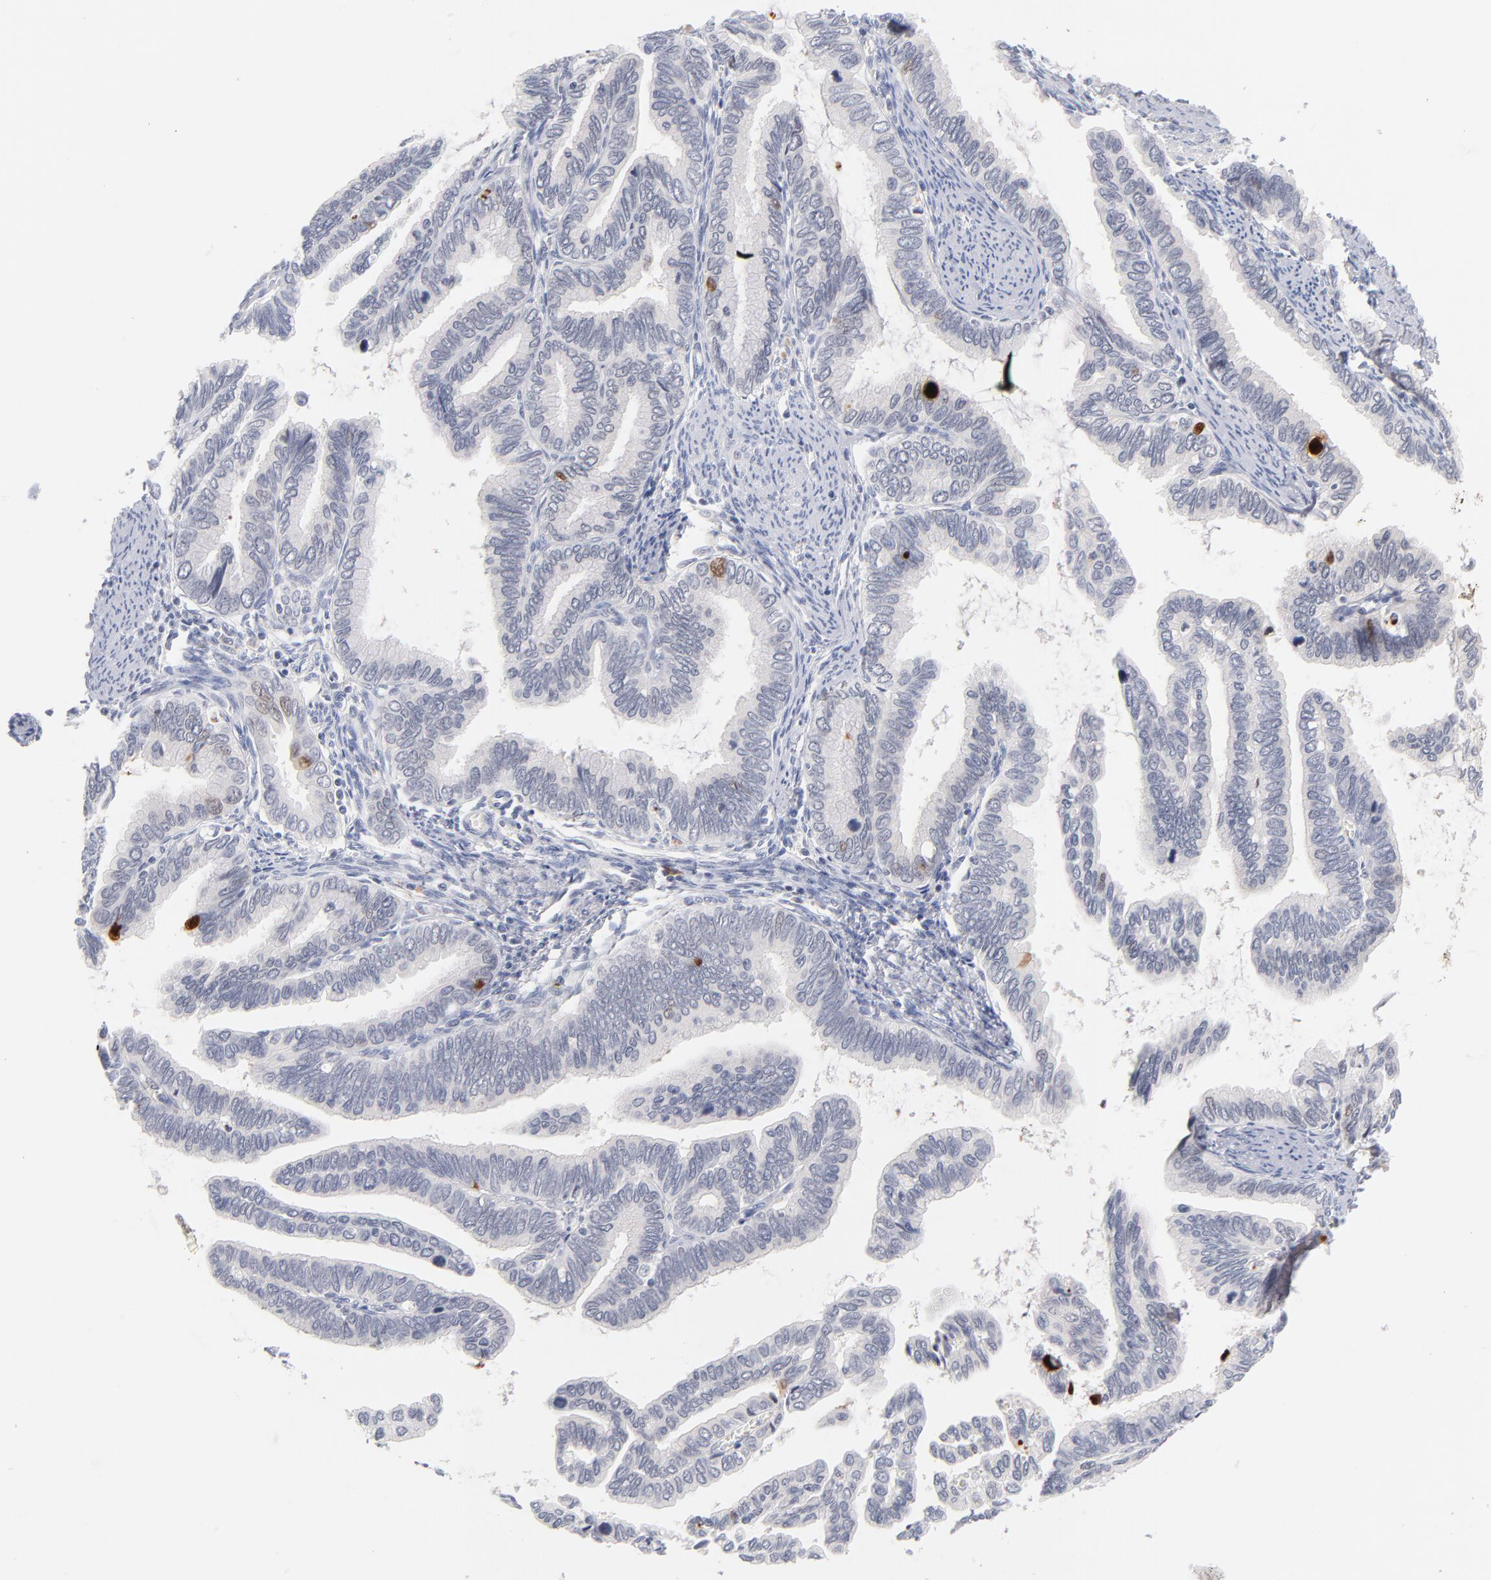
{"staining": {"intensity": "moderate", "quantity": "<25%", "location": "nuclear"}, "tissue": "cervical cancer", "cell_type": "Tumor cells", "image_type": "cancer", "snomed": [{"axis": "morphology", "description": "Adenocarcinoma, NOS"}, {"axis": "topography", "description": "Cervix"}], "caption": "IHC photomicrograph of human cervical cancer stained for a protein (brown), which displays low levels of moderate nuclear positivity in approximately <25% of tumor cells.", "gene": "PARP1", "patient": {"sex": "female", "age": 49}}